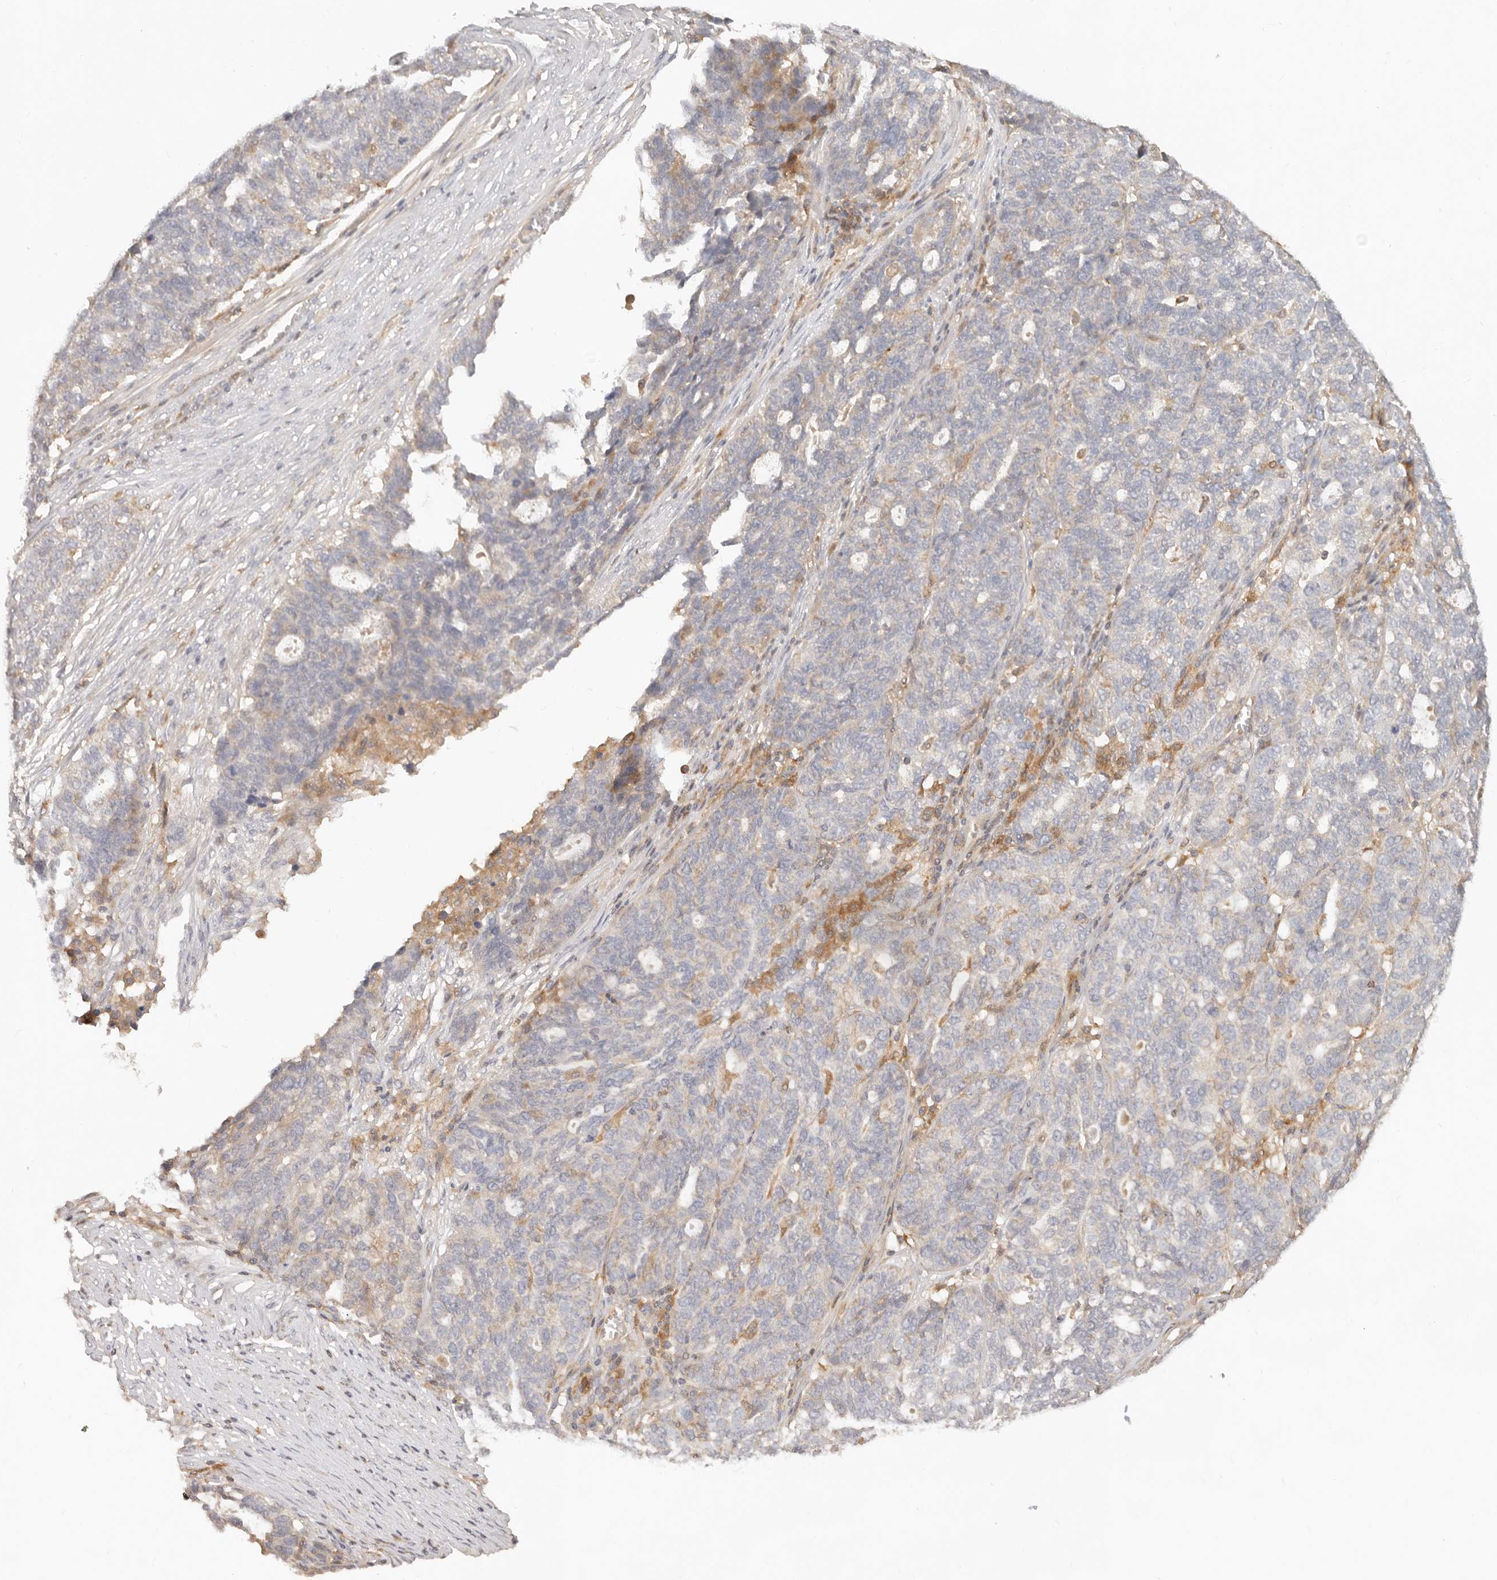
{"staining": {"intensity": "negative", "quantity": "none", "location": "none"}, "tissue": "ovarian cancer", "cell_type": "Tumor cells", "image_type": "cancer", "snomed": [{"axis": "morphology", "description": "Cystadenocarcinoma, serous, NOS"}, {"axis": "topography", "description": "Ovary"}], "caption": "High power microscopy photomicrograph of an IHC photomicrograph of ovarian cancer, revealing no significant expression in tumor cells.", "gene": "NECAP2", "patient": {"sex": "female", "age": 59}}